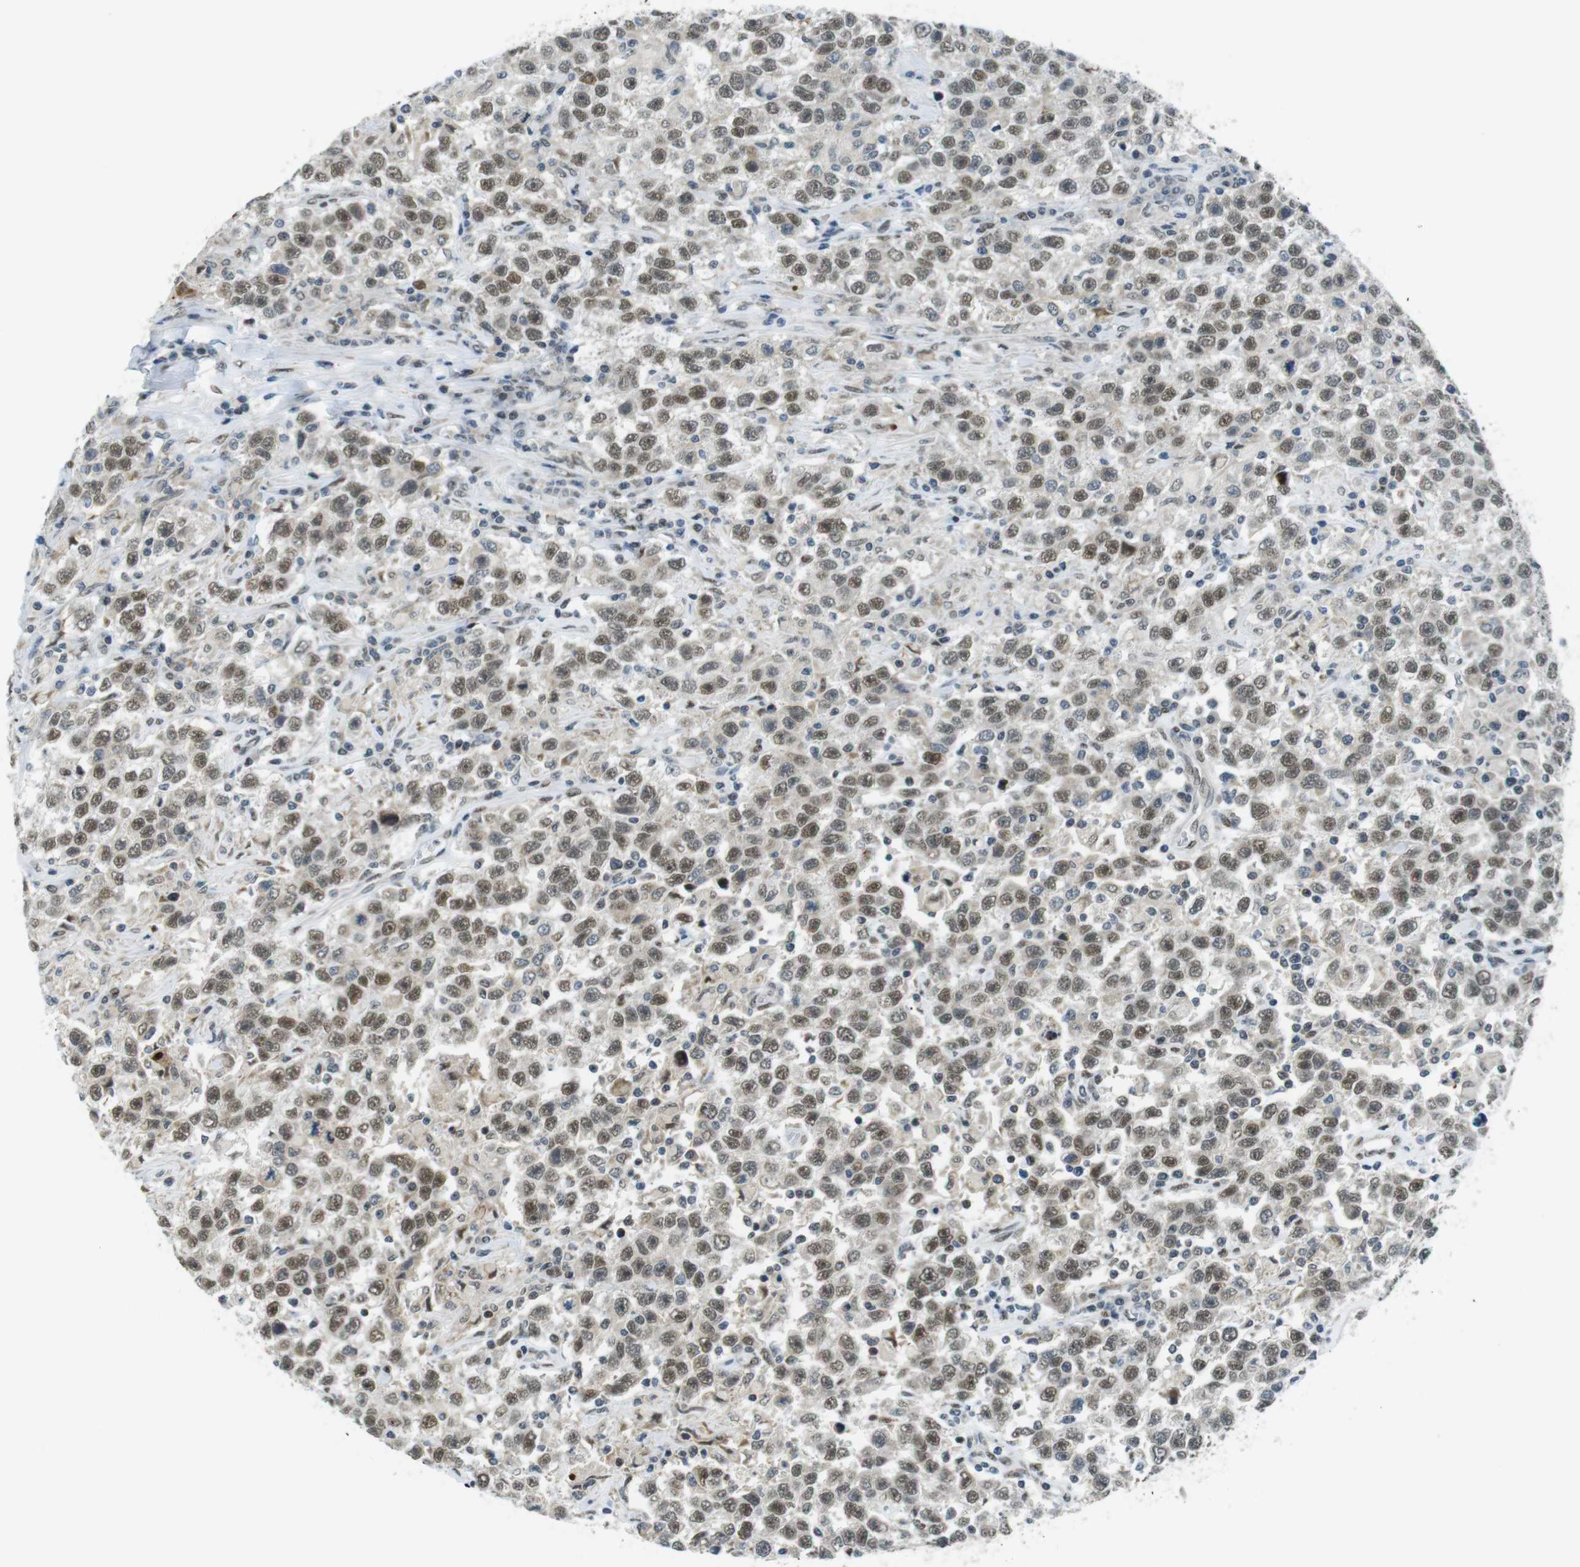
{"staining": {"intensity": "moderate", "quantity": ">75%", "location": "nuclear"}, "tissue": "testis cancer", "cell_type": "Tumor cells", "image_type": "cancer", "snomed": [{"axis": "morphology", "description": "Seminoma, NOS"}, {"axis": "topography", "description": "Testis"}], "caption": "Approximately >75% of tumor cells in testis seminoma display moderate nuclear protein positivity as visualized by brown immunohistochemical staining.", "gene": "USP7", "patient": {"sex": "male", "age": 41}}